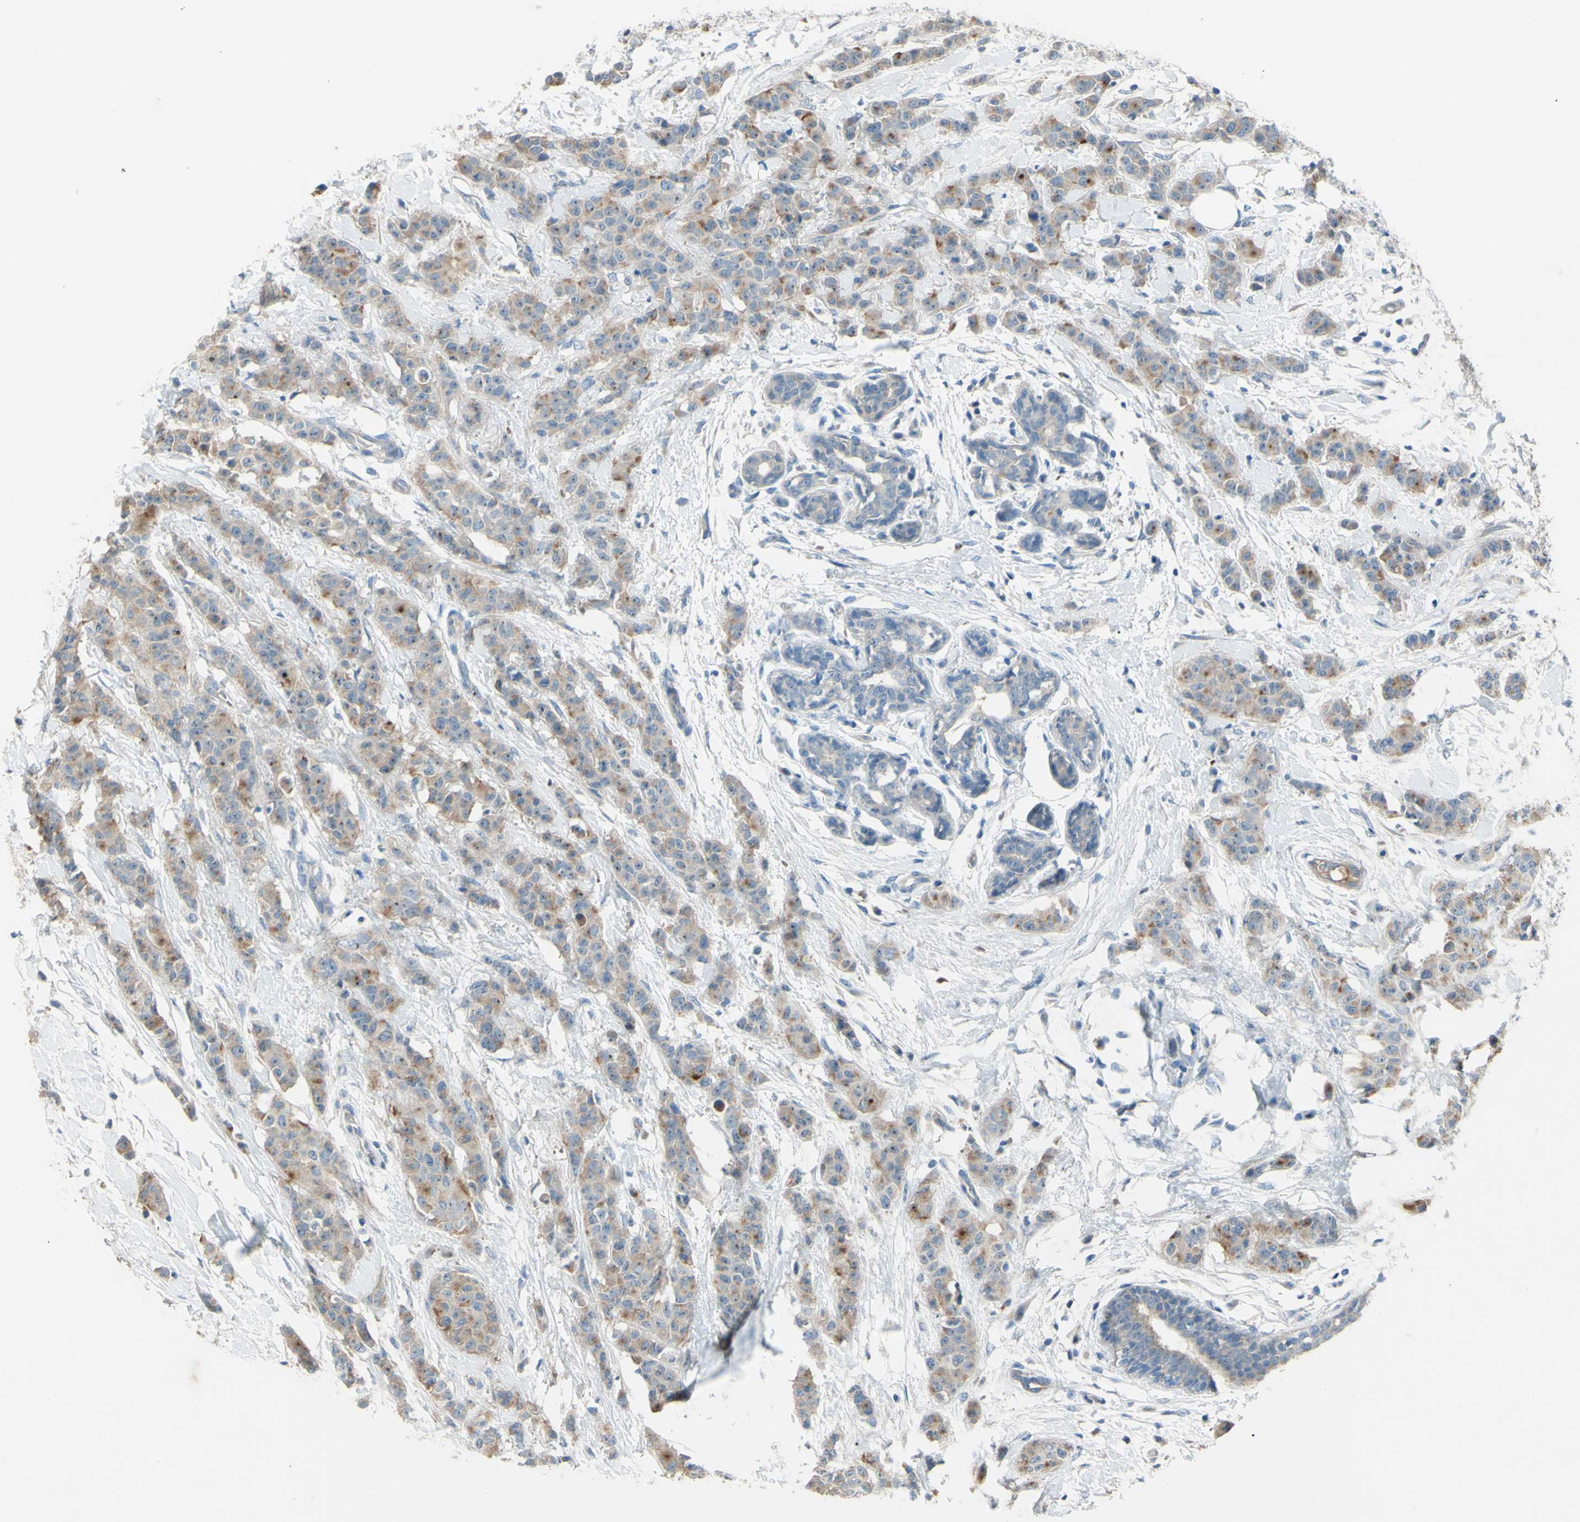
{"staining": {"intensity": "moderate", "quantity": ">75%", "location": "cytoplasmic/membranous"}, "tissue": "breast cancer", "cell_type": "Tumor cells", "image_type": "cancer", "snomed": [{"axis": "morphology", "description": "Normal tissue, NOS"}, {"axis": "morphology", "description": "Duct carcinoma"}, {"axis": "topography", "description": "Breast"}], "caption": "Immunohistochemistry (DAB (3,3'-diaminobenzidine)) staining of breast invasive ductal carcinoma demonstrates moderate cytoplasmic/membranous protein positivity in about >75% of tumor cells.", "gene": "ATRN", "patient": {"sex": "female", "age": 40}}